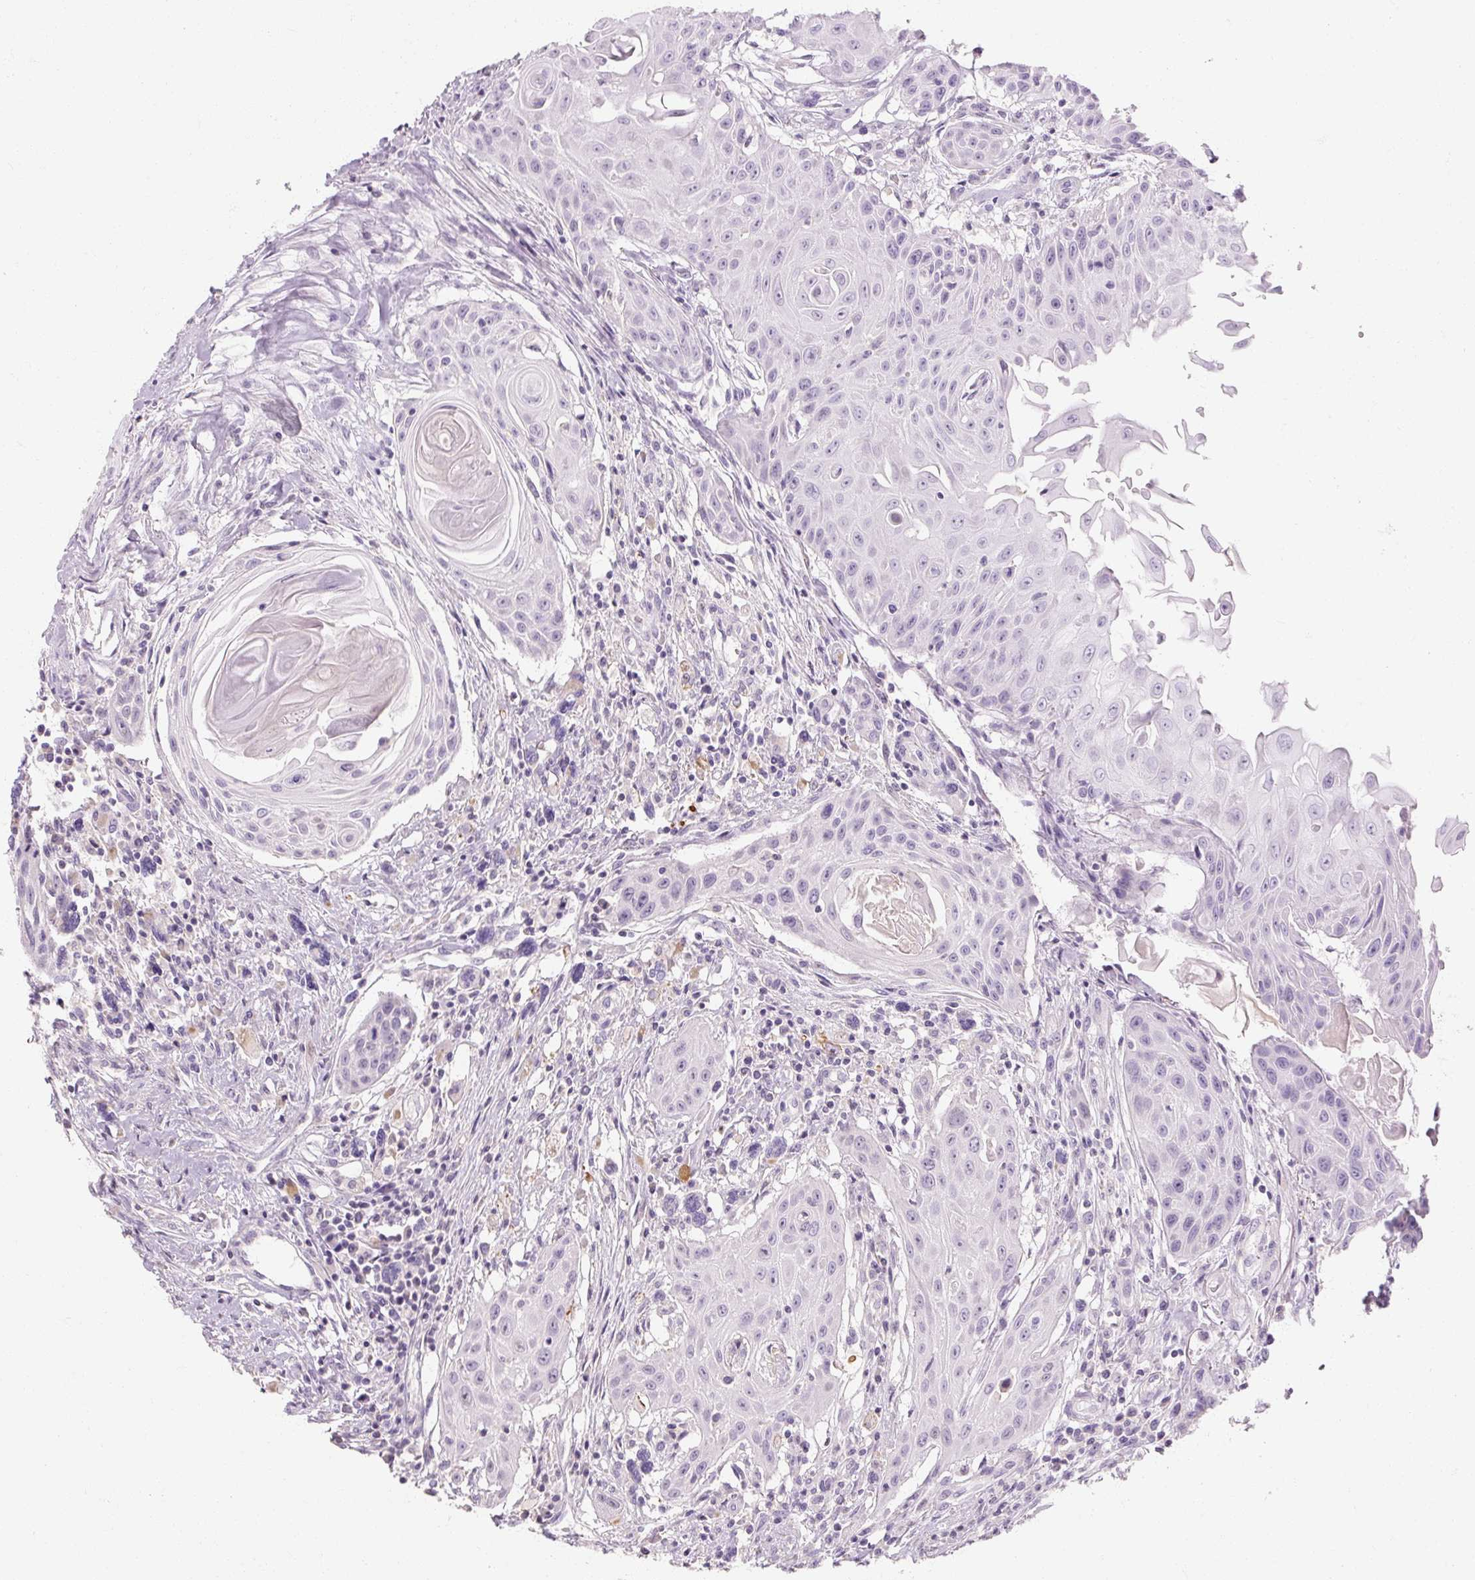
{"staining": {"intensity": "negative", "quantity": "none", "location": "none"}, "tissue": "head and neck cancer", "cell_type": "Tumor cells", "image_type": "cancer", "snomed": [{"axis": "morphology", "description": "Squamous cell carcinoma, NOS"}, {"axis": "topography", "description": "Lymph node"}, {"axis": "topography", "description": "Salivary gland"}, {"axis": "topography", "description": "Head-Neck"}], "caption": "Immunohistochemical staining of head and neck cancer shows no significant expression in tumor cells.", "gene": "NFE2L3", "patient": {"sex": "female", "age": 74}}